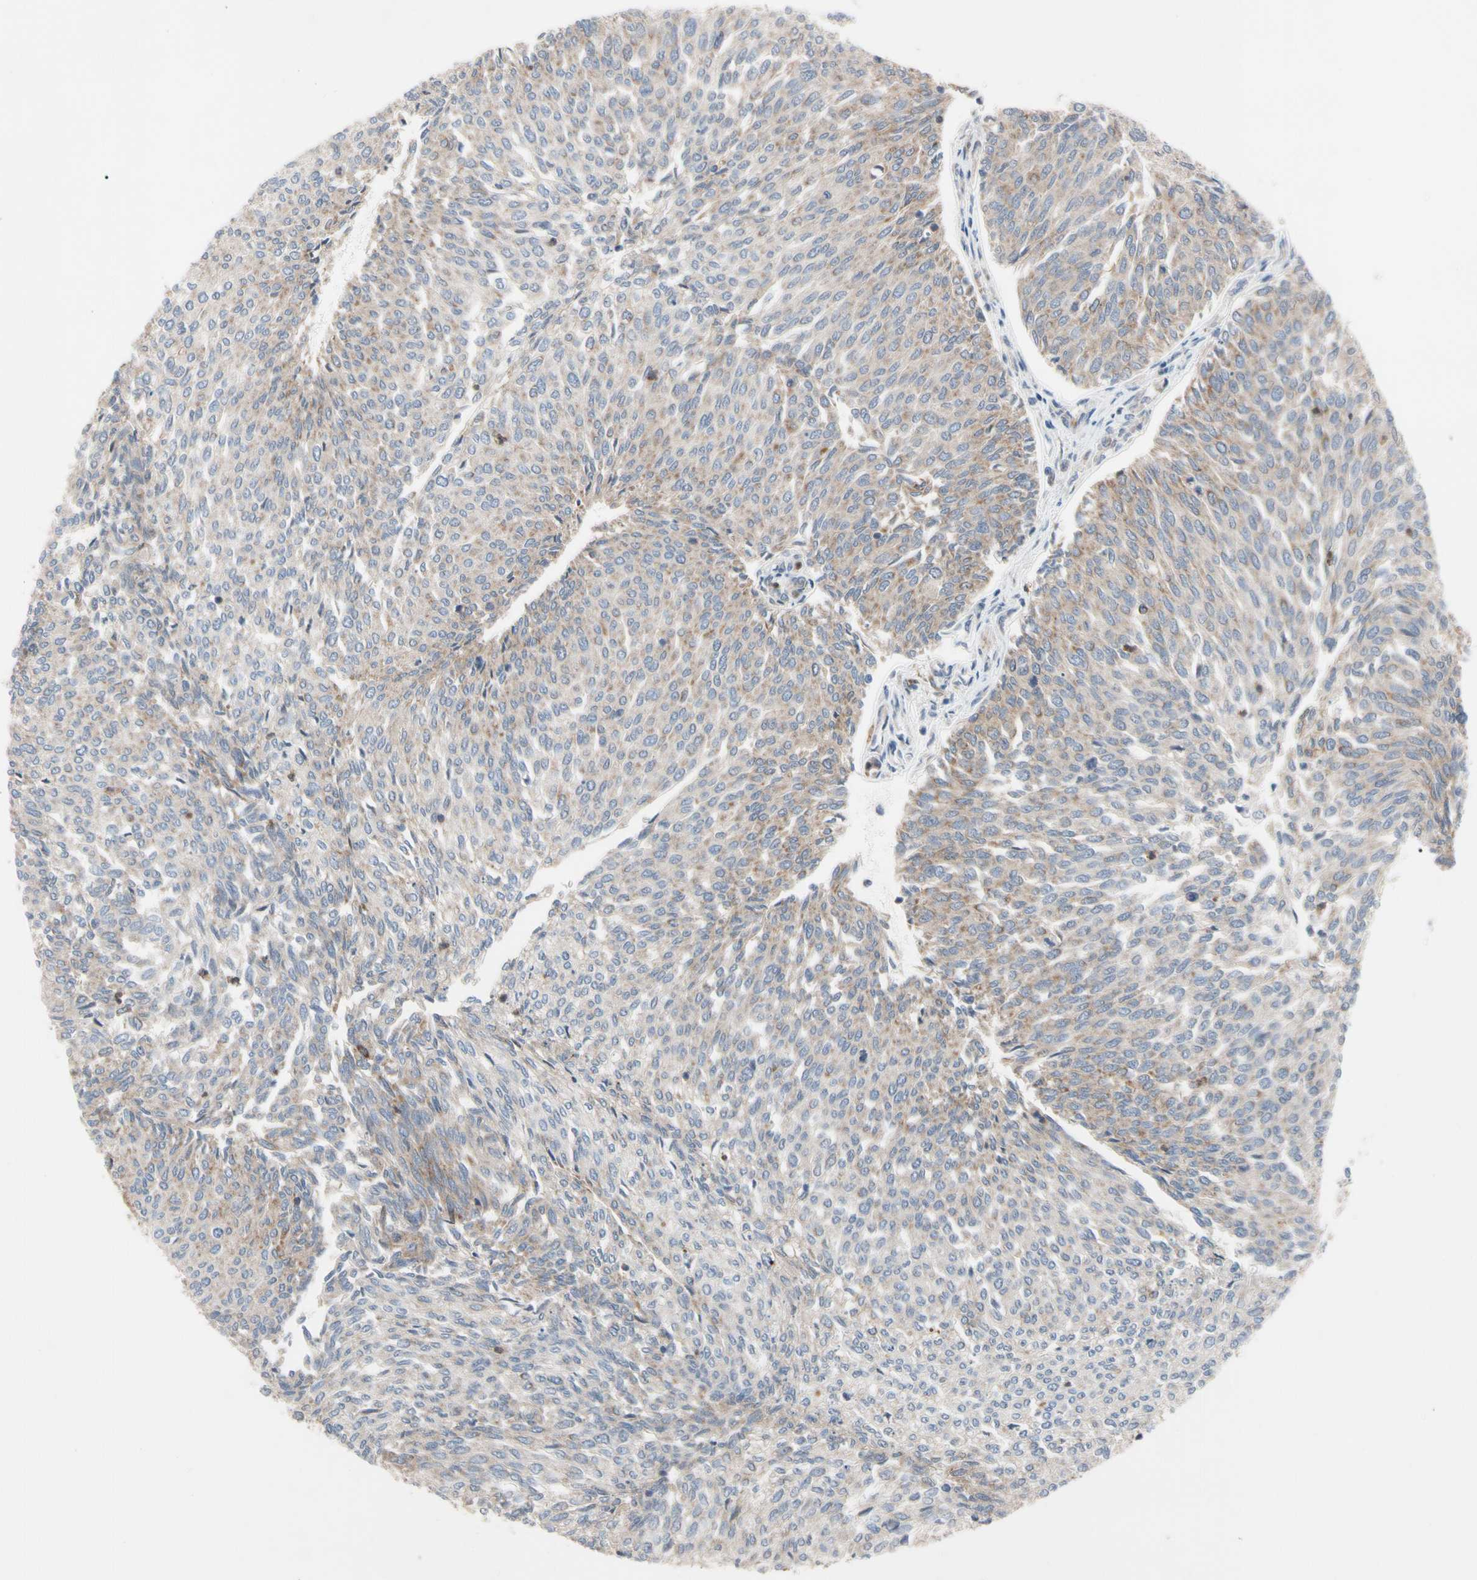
{"staining": {"intensity": "weak", "quantity": "25%-75%", "location": "cytoplasmic/membranous"}, "tissue": "urothelial cancer", "cell_type": "Tumor cells", "image_type": "cancer", "snomed": [{"axis": "morphology", "description": "Urothelial carcinoma, Low grade"}, {"axis": "topography", "description": "Urinary bladder"}], "caption": "Immunohistochemical staining of human urothelial carcinoma (low-grade) demonstrates weak cytoplasmic/membranous protein expression in approximately 25%-75% of tumor cells. (DAB IHC with brightfield microscopy, high magnification).", "gene": "MCL1", "patient": {"sex": "female", "age": 79}}